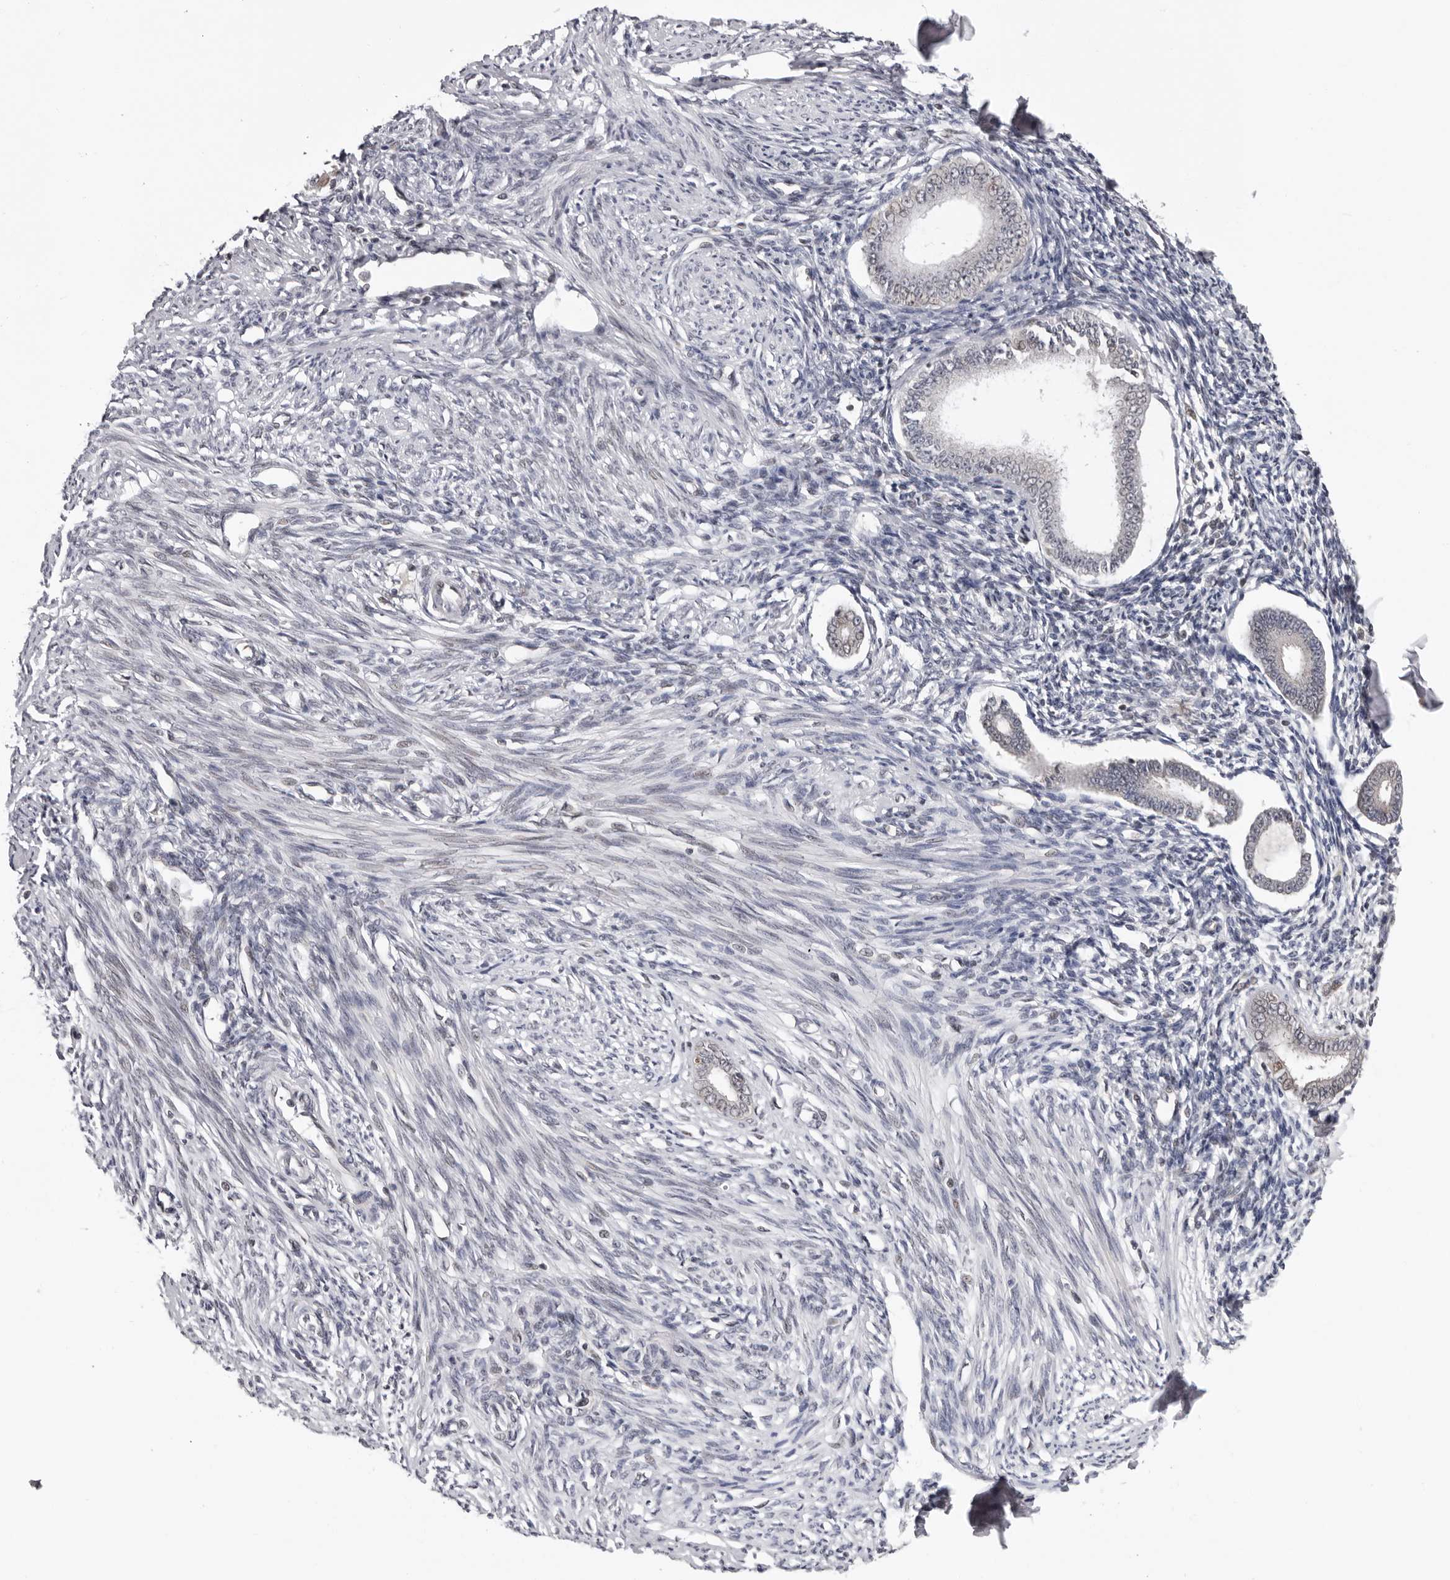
{"staining": {"intensity": "negative", "quantity": "none", "location": "none"}, "tissue": "endometrium", "cell_type": "Cells in endometrial stroma", "image_type": "normal", "snomed": [{"axis": "morphology", "description": "Normal tissue, NOS"}, {"axis": "topography", "description": "Endometrium"}], "caption": "Normal endometrium was stained to show a protein in brown. There is no significant positivity in cells in endometrial stroma.", "gene": "KIF2B", "patient": {"sex": "female", "age": 56}}